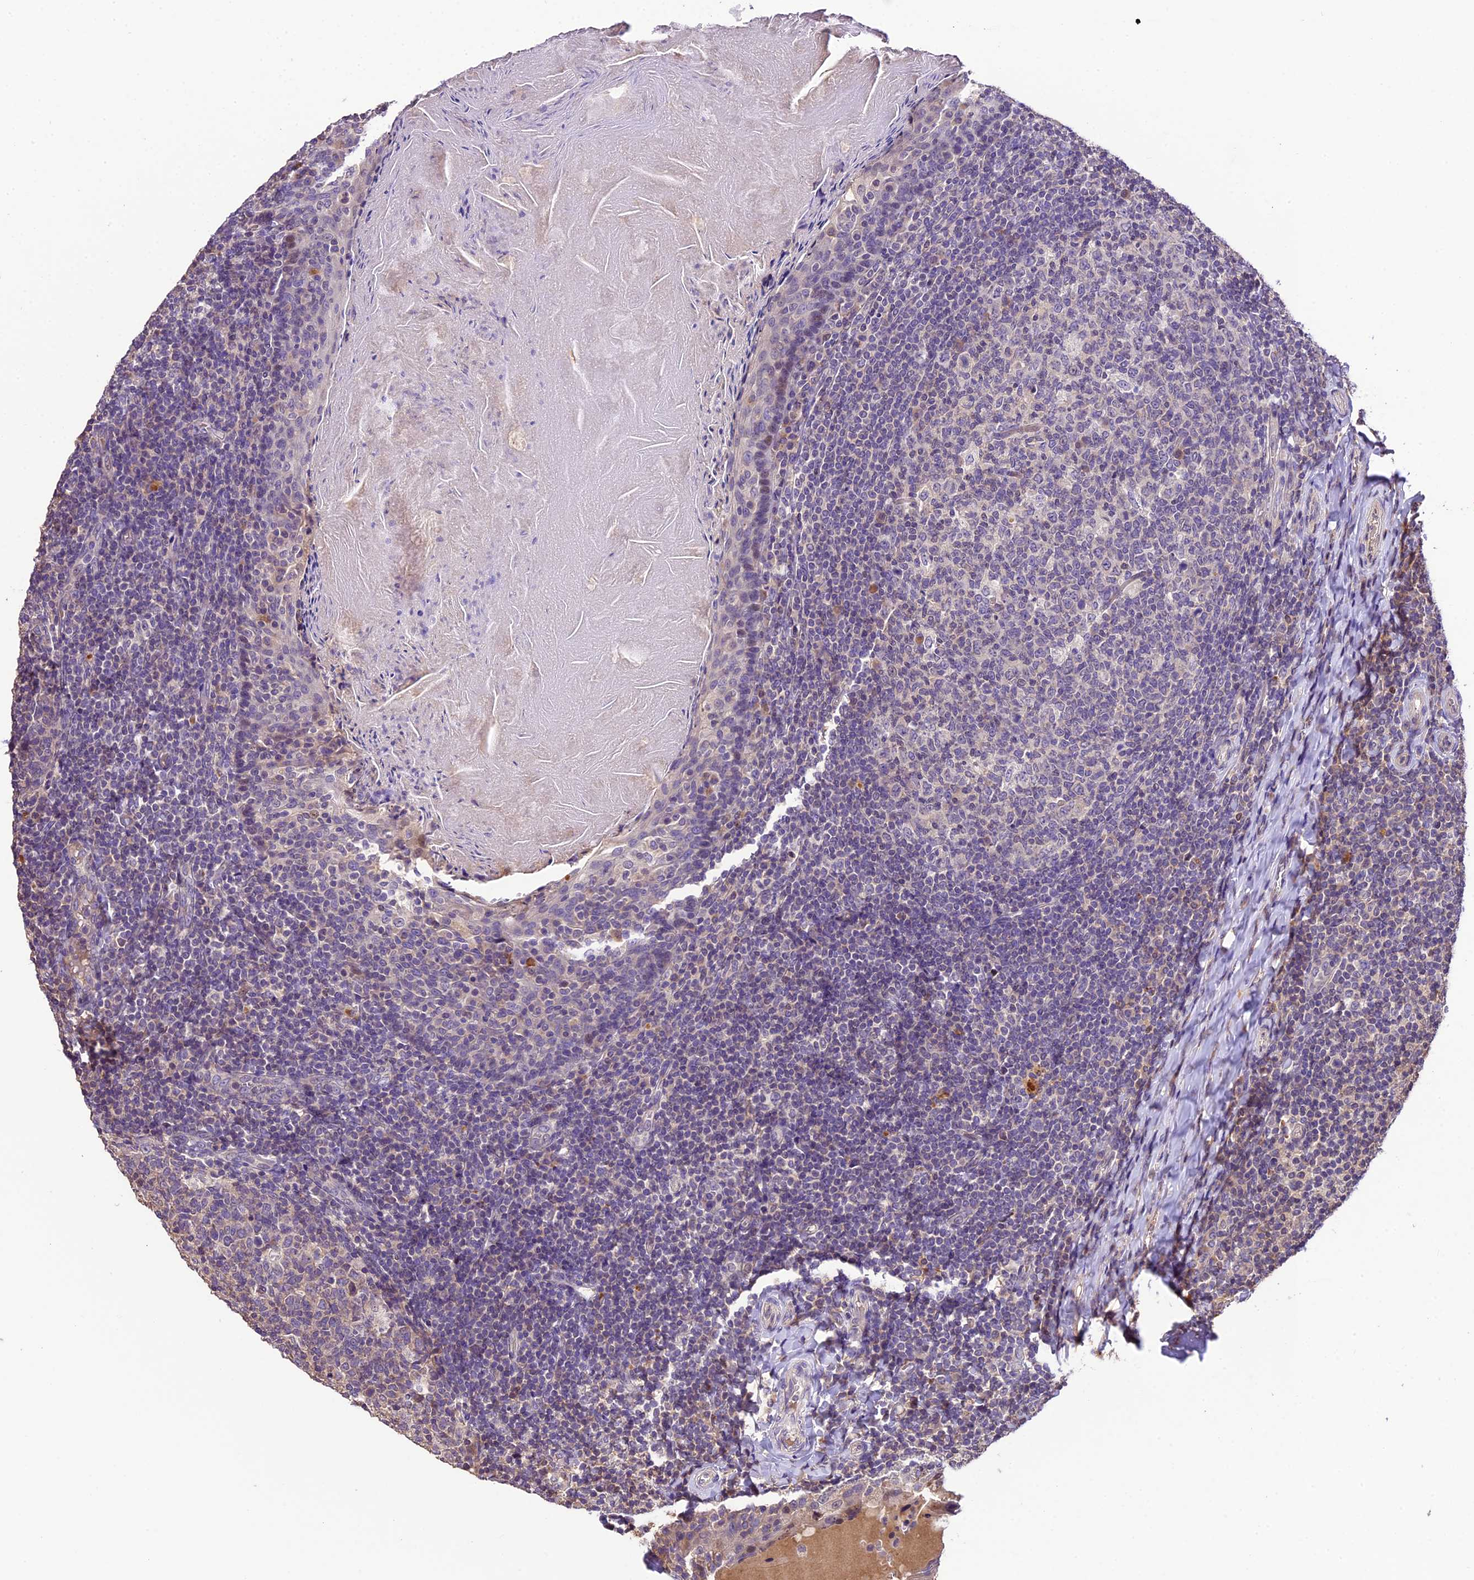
{"staining": {"intensity": "negative", "quantity": "none", "location": "none"}, "tissue": "tonsil", "cell_type": "Germinal center cells", "image_type": "normal", "snomed": [{"axis": "morphology", "description": "Normal tissue, NOS"}, {"axis": "topography", "description": "Tonsil"}], "caption": "Germinal center cells are negative for protein expression in benign human tonsil. (Immunohistochemistry (ihc), brightfield microscopy, high magnification).", "gene": "DGKH", "patient": {"sex": "female", "age": 19}}